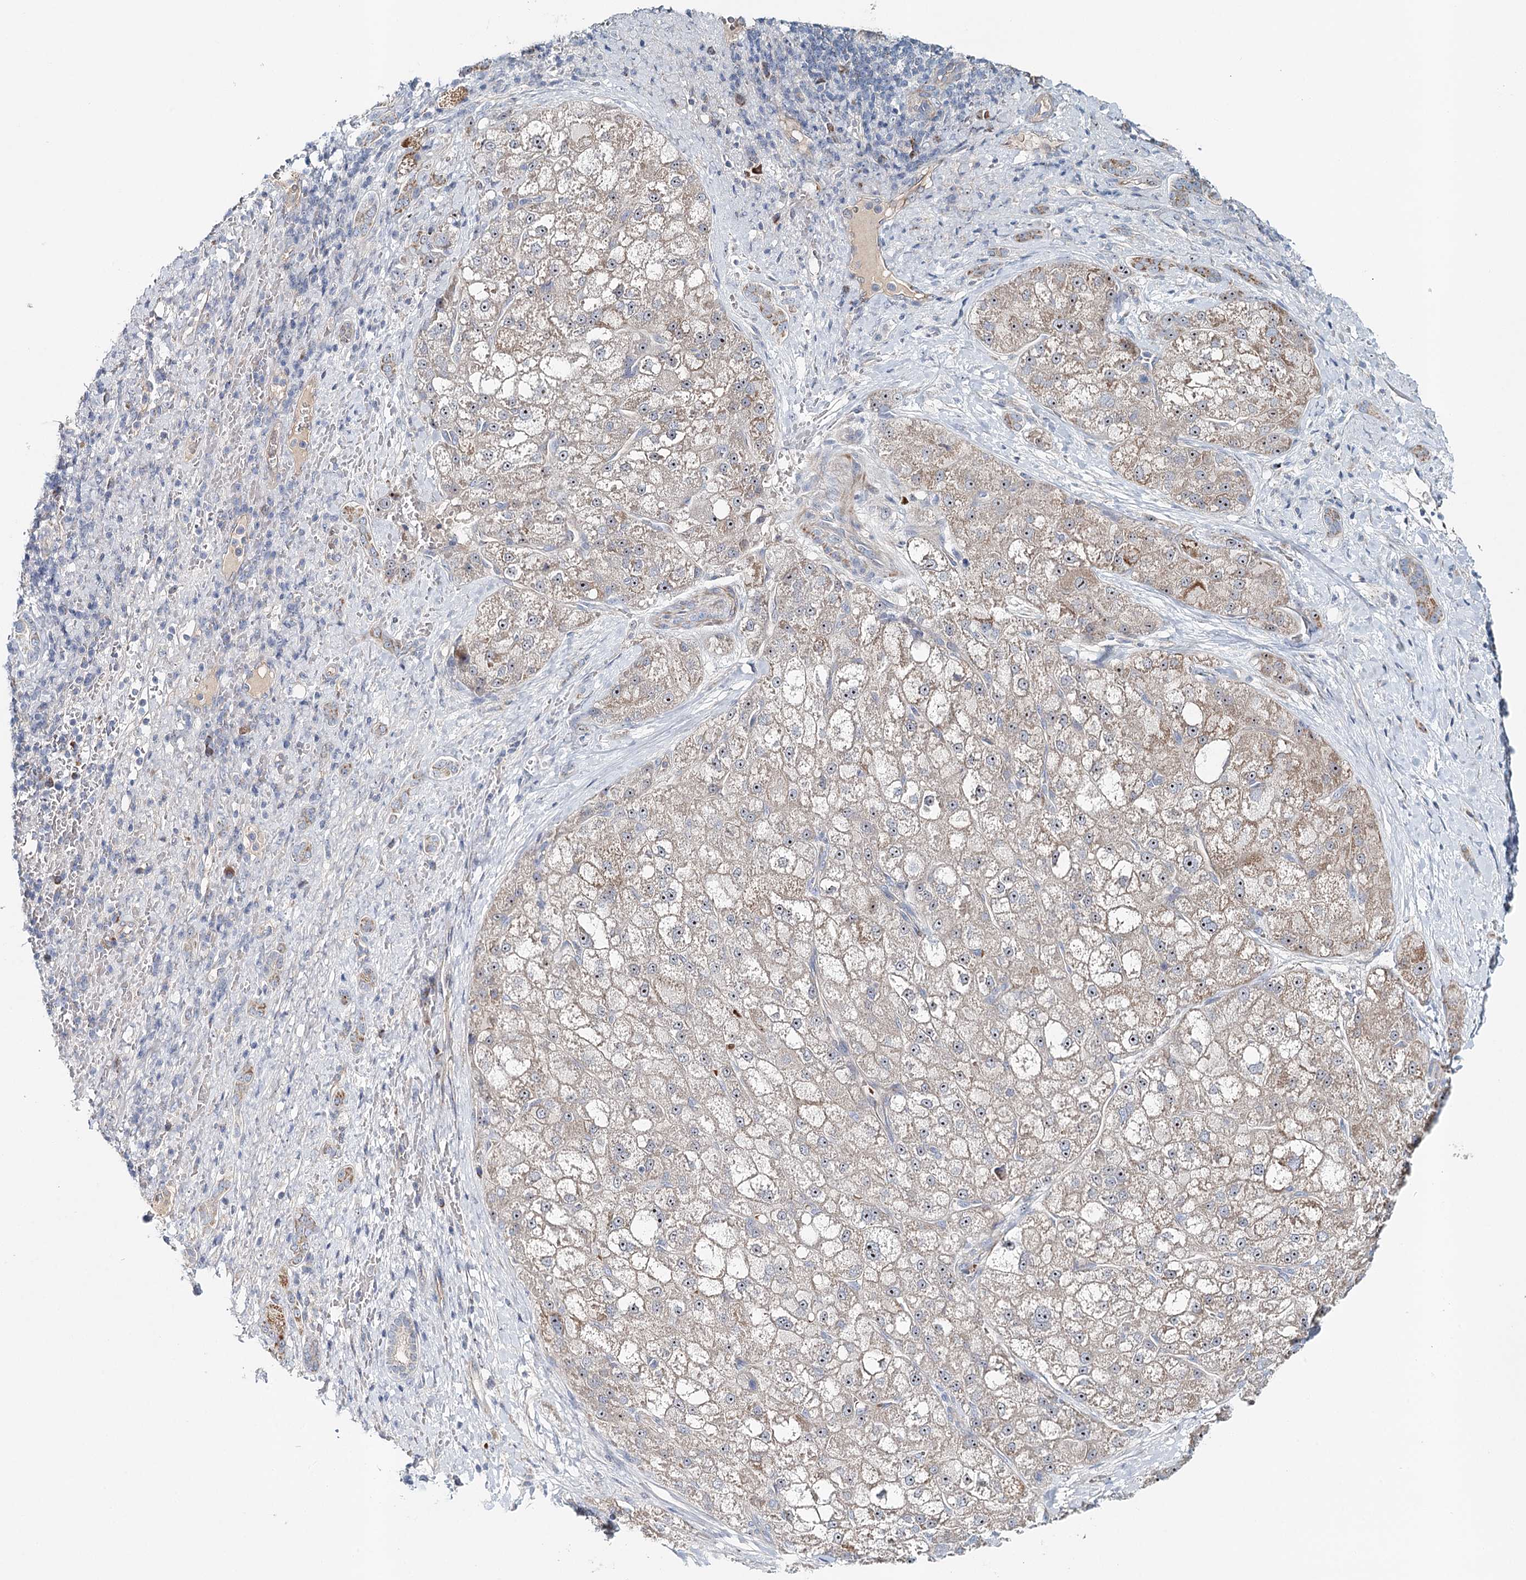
{"staining": {"intensity": "weak", "quantity": "<25%", "location": "cytoplasmic/membranous"}, "tissue": "liver cancer", "cell_type": "Tumor cells", "image_type": "cancer", "snomed": [{"axis": "morphology", "description": "Normal tissue, NOS"}, {"axis": "morphology", "description": "Carcinoma, Hepatocellular, NOS"}, {"axis": "topography", "description": "Liver"}], "caption": "Immunohistochemistry (IHC) photomicrograph of neoplastic tissue: hepatocellular carcinoma (liver) stained with DAB (3,3'-diaminobenzidine) displays no significant protein staining in tumor cells.", "gene": "RBM43", "patient": {"sex": "male", "age": 57}}